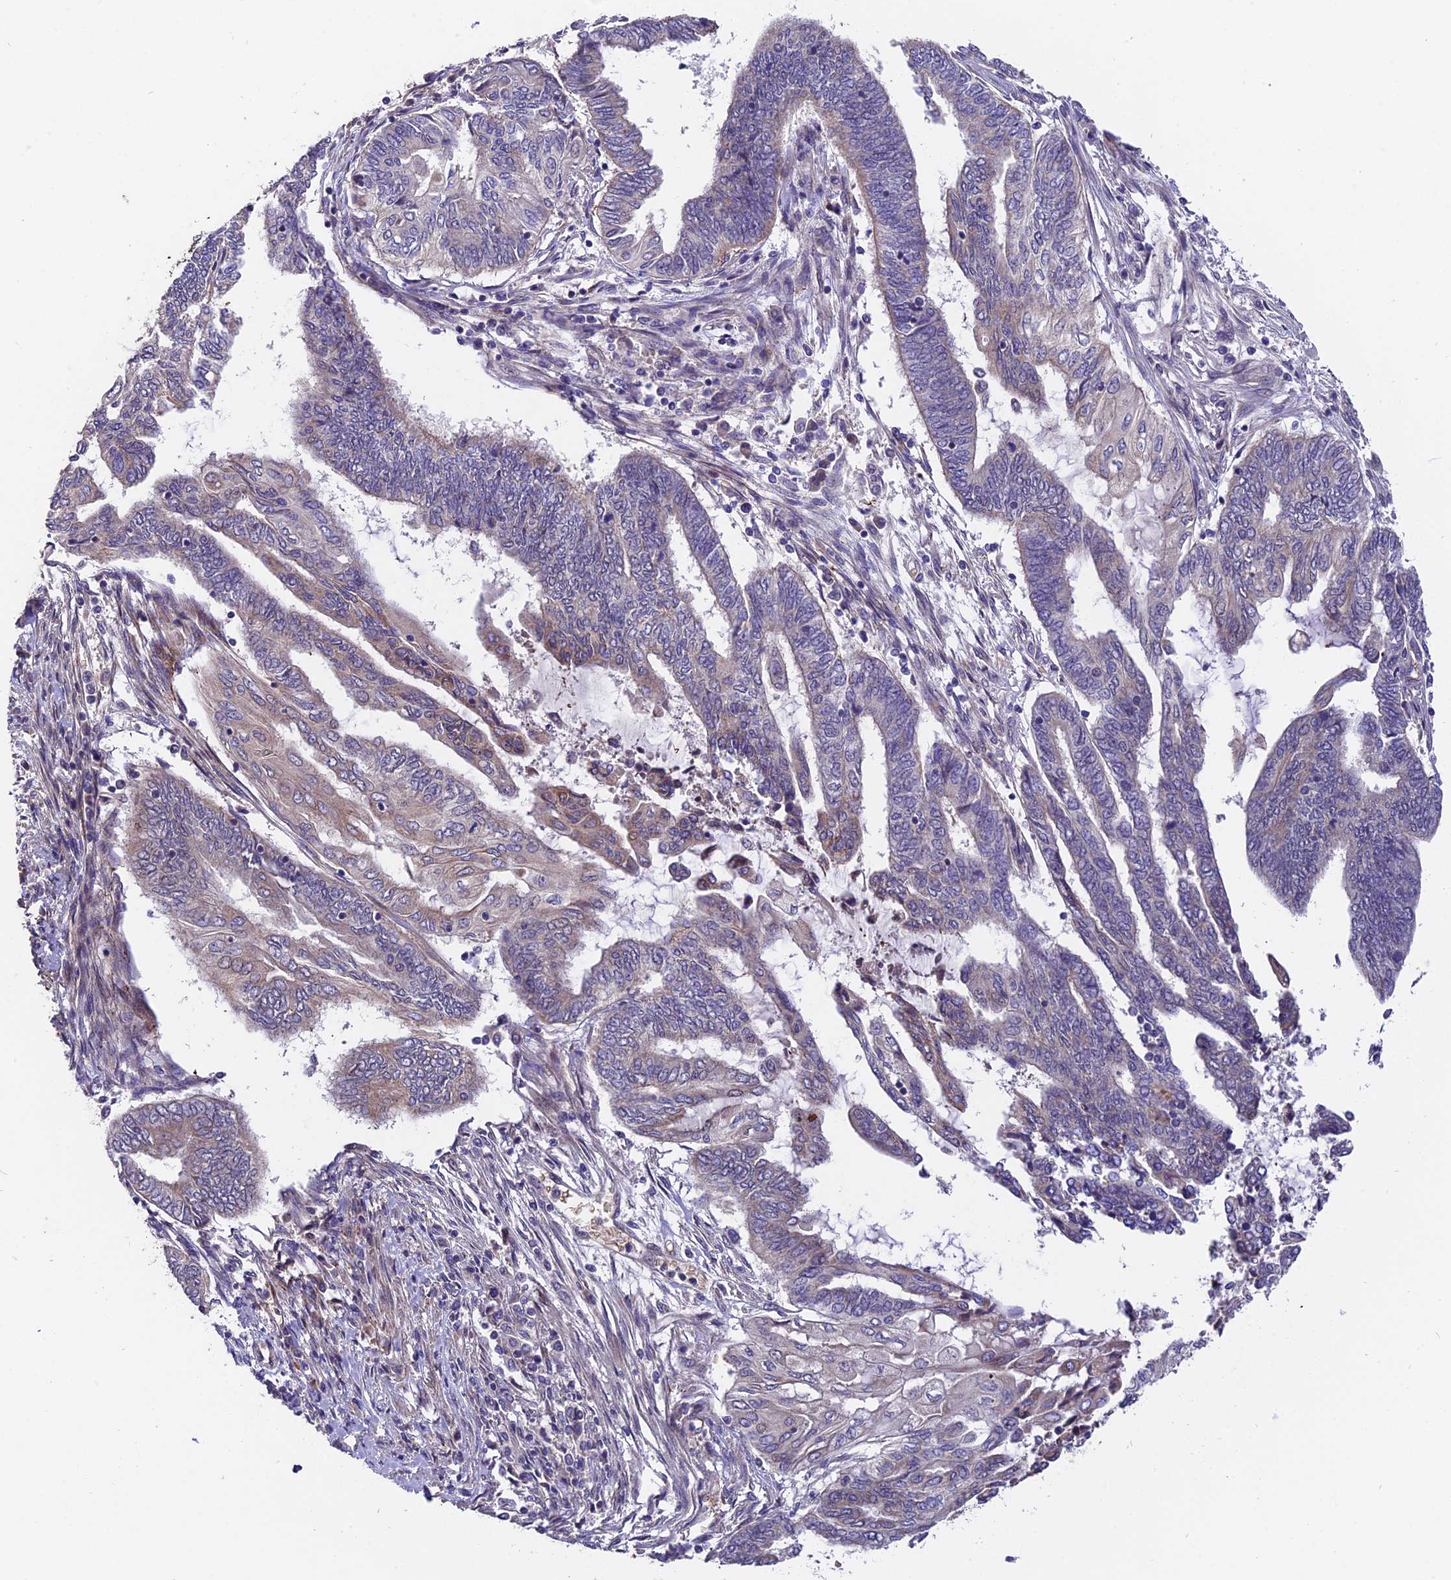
{"staining": {"intensity": "weak", "quantity": "<25%", "location": "cytoplasmic/membranous"}, "tissue": "endometrial cancer", "cell_type": "Tumor cells", "image_type": "cancer", "snomed": [{"axis": "morphology", "description": "Adenocarcinoma, NOS"}, {"axis": "topography", "description": "Uterus"}, {"axis": "topography", "description": "Endometrium"}], "caption": "High power microscopy histopathology image of an immunohistochemistry (IHC) photomicrograph of adenocarcinoma (endometrial), revealing no significant staining in tumor cells. (Immunohistochemistry (ihc), brightfield microscopy, high magnification).", "gene": "TRMT1", "patient": {"sex": "female", "age": 70}}